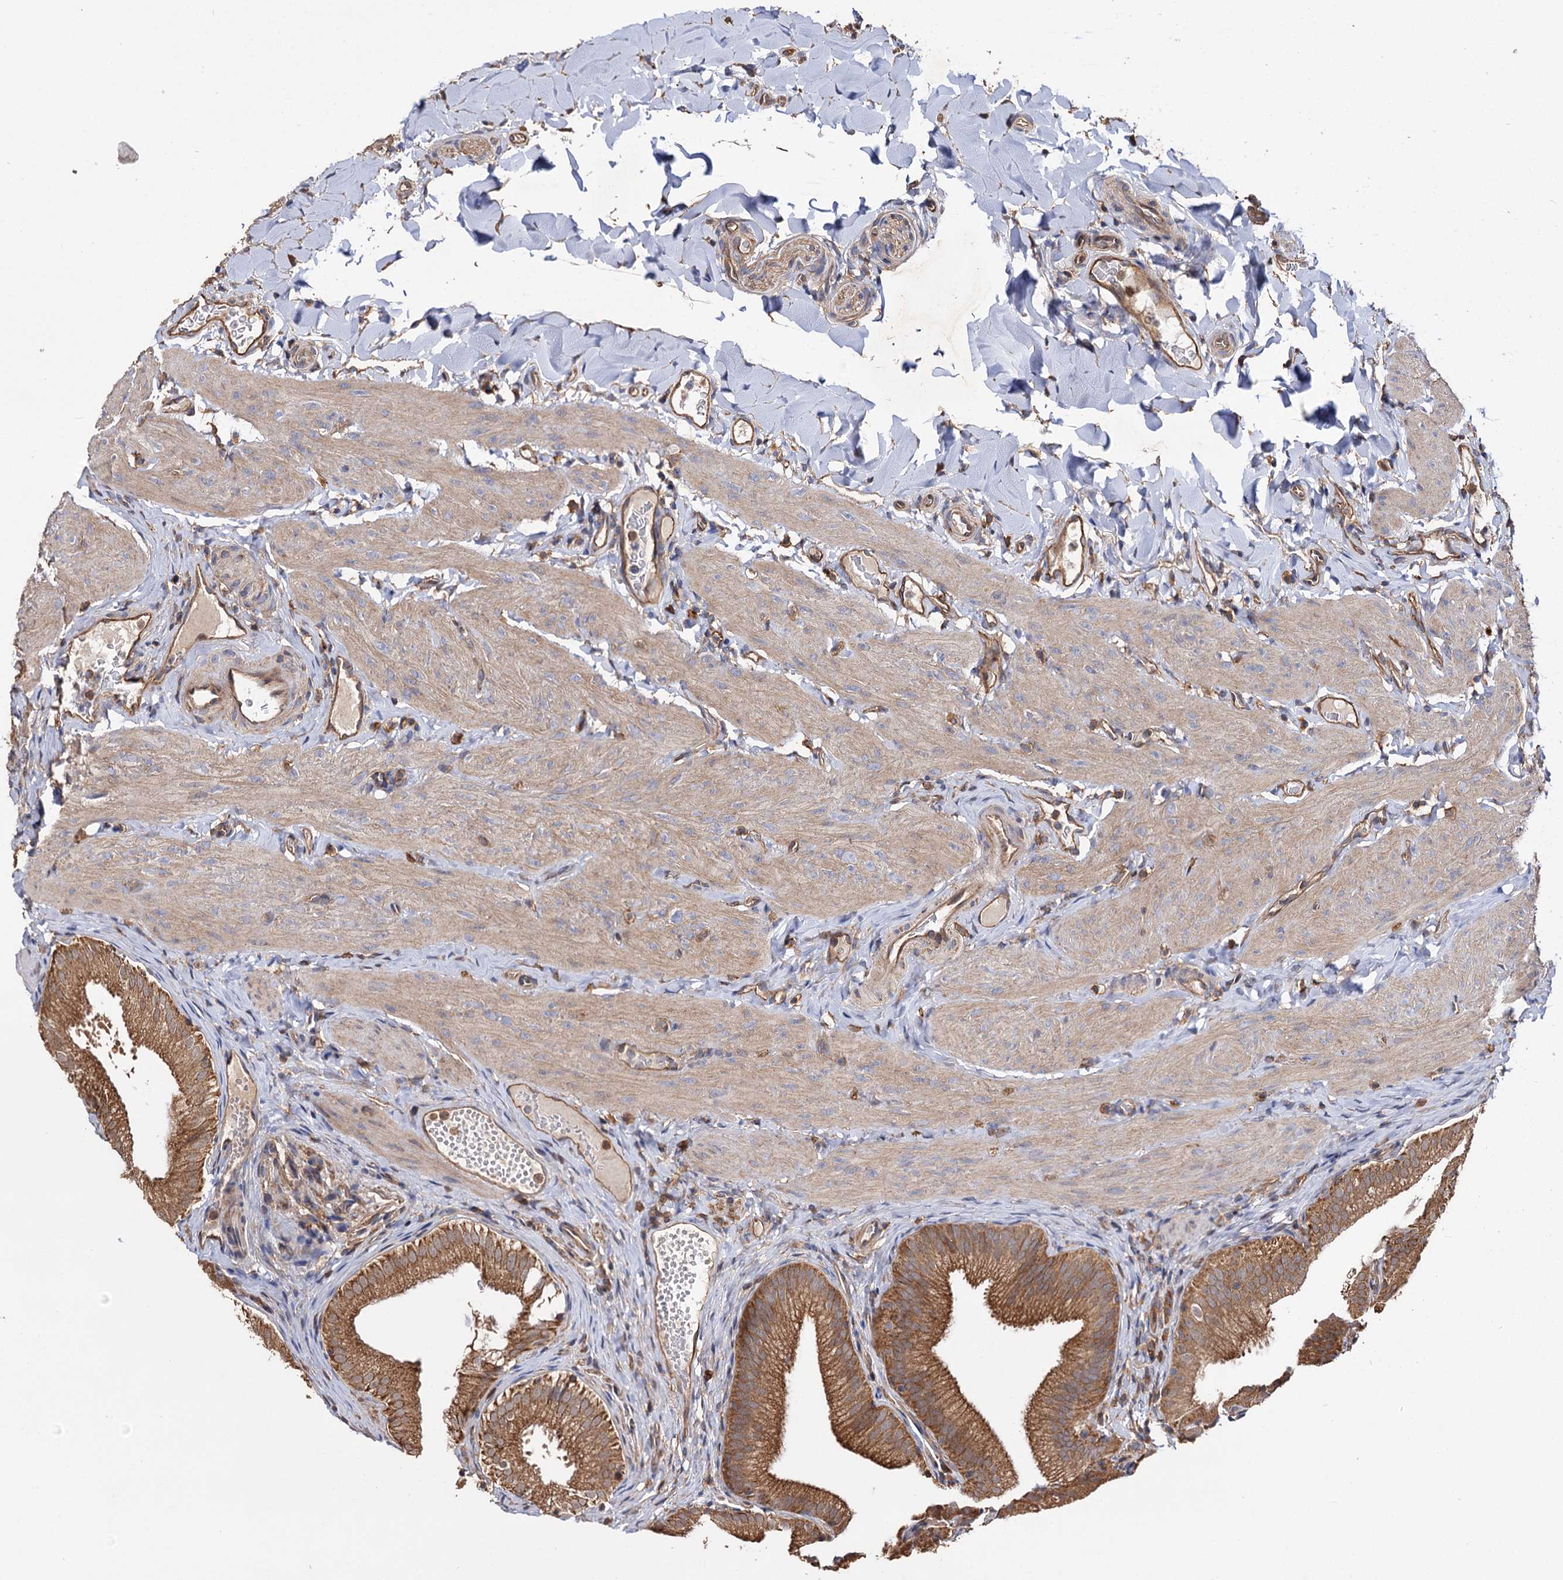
{"staining": {"intensity": "strong", "quantity": ">75%", "location": "cytoplasmic/membranous"}, "tissue": "gallbladder", "cell_type": "Glandular cells", "image_type": "normal", "snomed": [{"axis": "morphology", "description": "Normal tissue, NOS"}, {"axis": "topography", "description": "Gallbladder"}], "caption": "Glandular cells show high levels of strong cytoplasmic/membranous positivity in approximately >75% of cells in benign gallbladder.", "gene": "IDI1", "patient": {"sex": "female", "age": 30}}